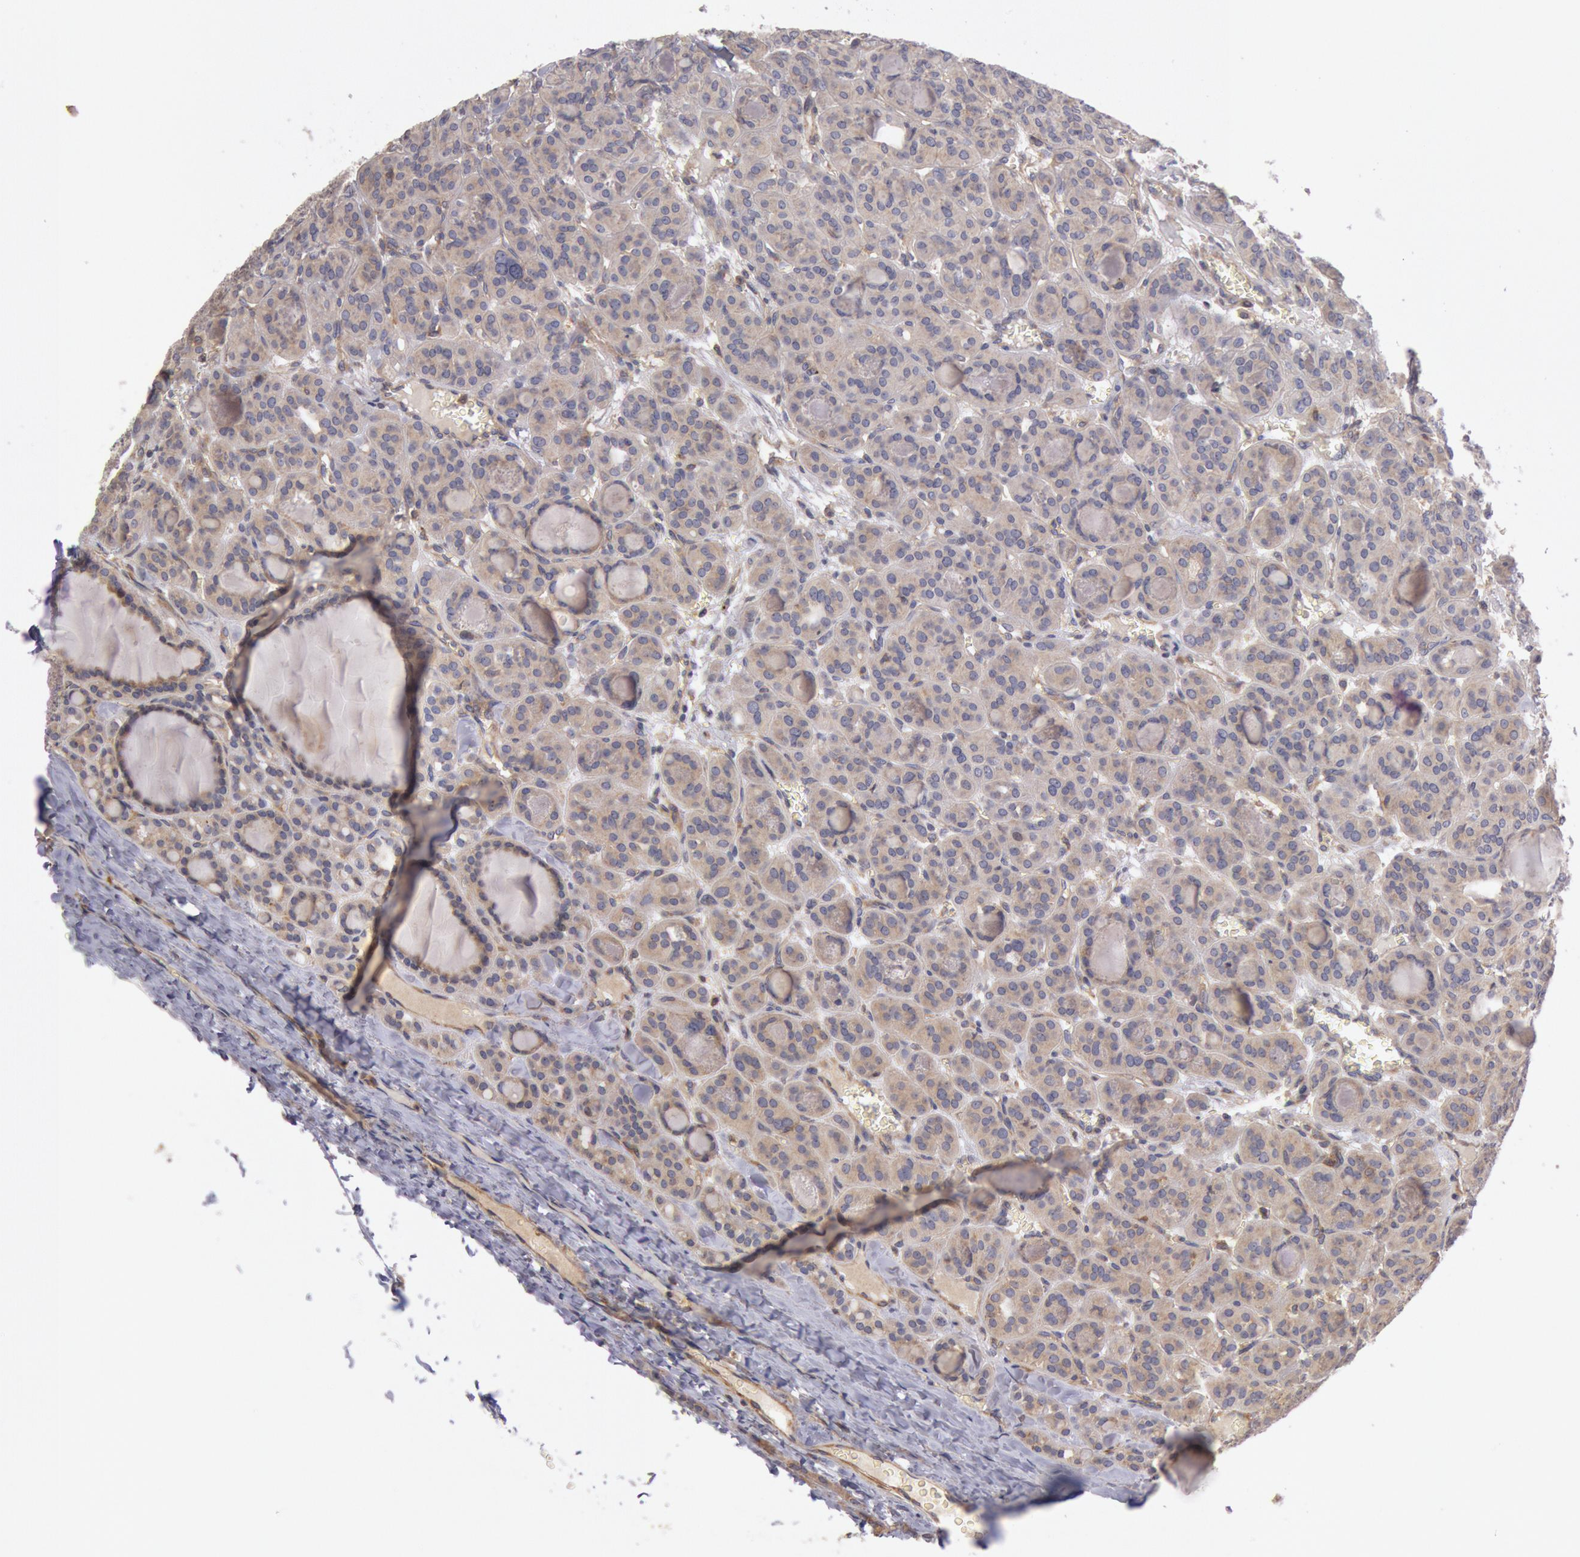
{"staining": {"intensity": "weak", "quantity": "<25%", "location": "cytoplasmic/membranous"}, "tissue": "thyroid cancer", "cell_type": "Tumor cells", "image_type": "cancer", "snomed": [{"axis": "morphology", "description": "Follicular adenoma carcinoma, NOS"}, {"axis": "topography", "description": "Thyroid gland"}], "caption": "A histopathology image of thyroid cancer (follicular adenoma carcinoma) stained for a protein displays no brown staining in tumor cells.", "gene": "PIK3R1", "patient": {"sex": "female", "age": 71}}